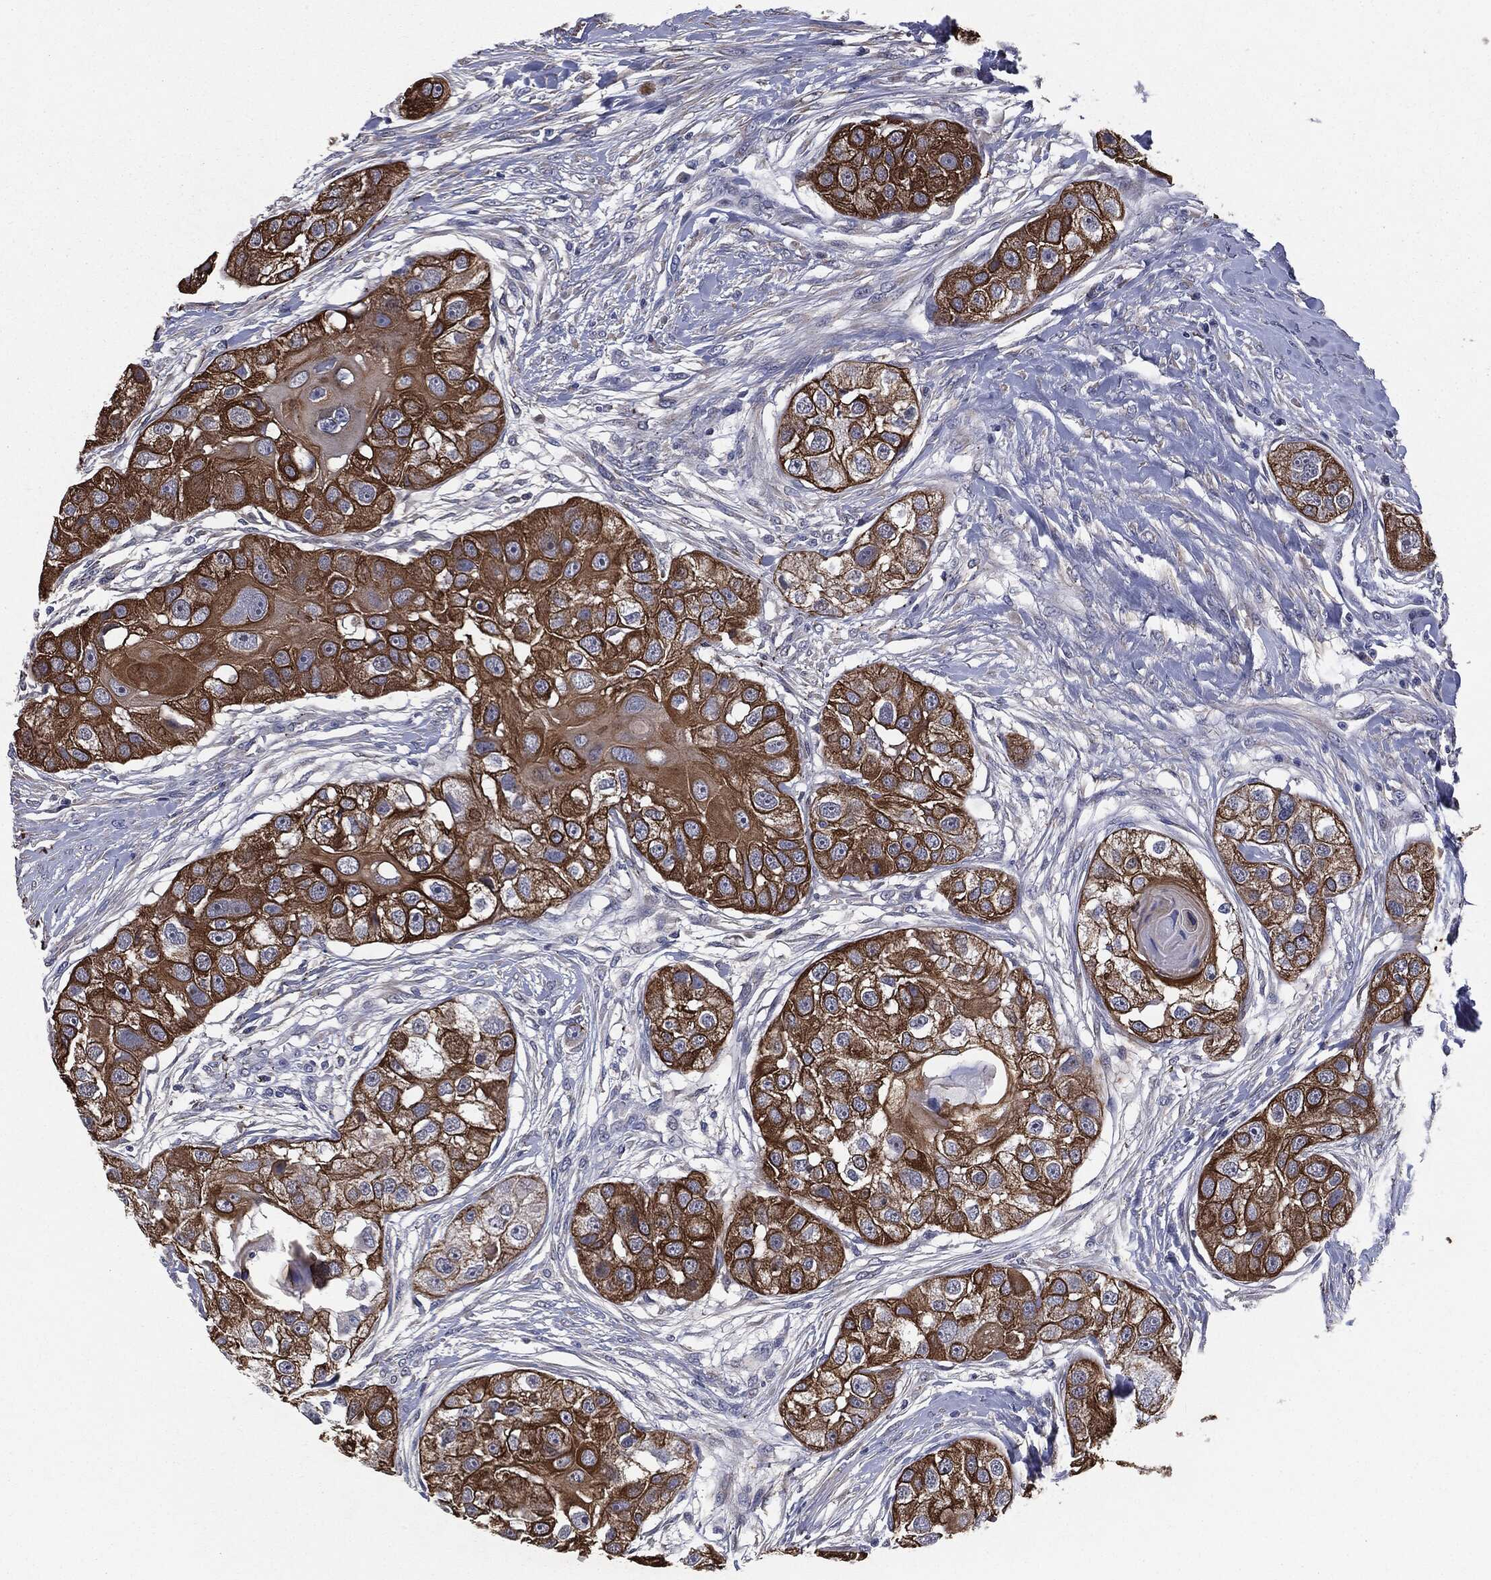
{"staining": {"intensity": "strong", "quantity": ">75%", "location": "cytoplasmic/membranous"}, "tissue": "head and neck cancer", "cell_type": "Tumor cells", "image_type": "cancer", "snomed": [{"axis": "morphology", "description": "Normal tissue, NOS"}, {"axis": "morphology", "description": "Squamous cell carcinoma, NOS"}, {"axis": "topography", "description": "Skeletal muscle"}, {"axis": "topography", "description": "Head-Neck"}], "caption": "About >75% of tumor cells in head and neck squamous cell carcinoma display strong cytoplasmic/membranous protein expression as visualized by brown immunohistochemical staining.", "gene": "KRT5", "patient": {"sex": "male", "age": 51}}